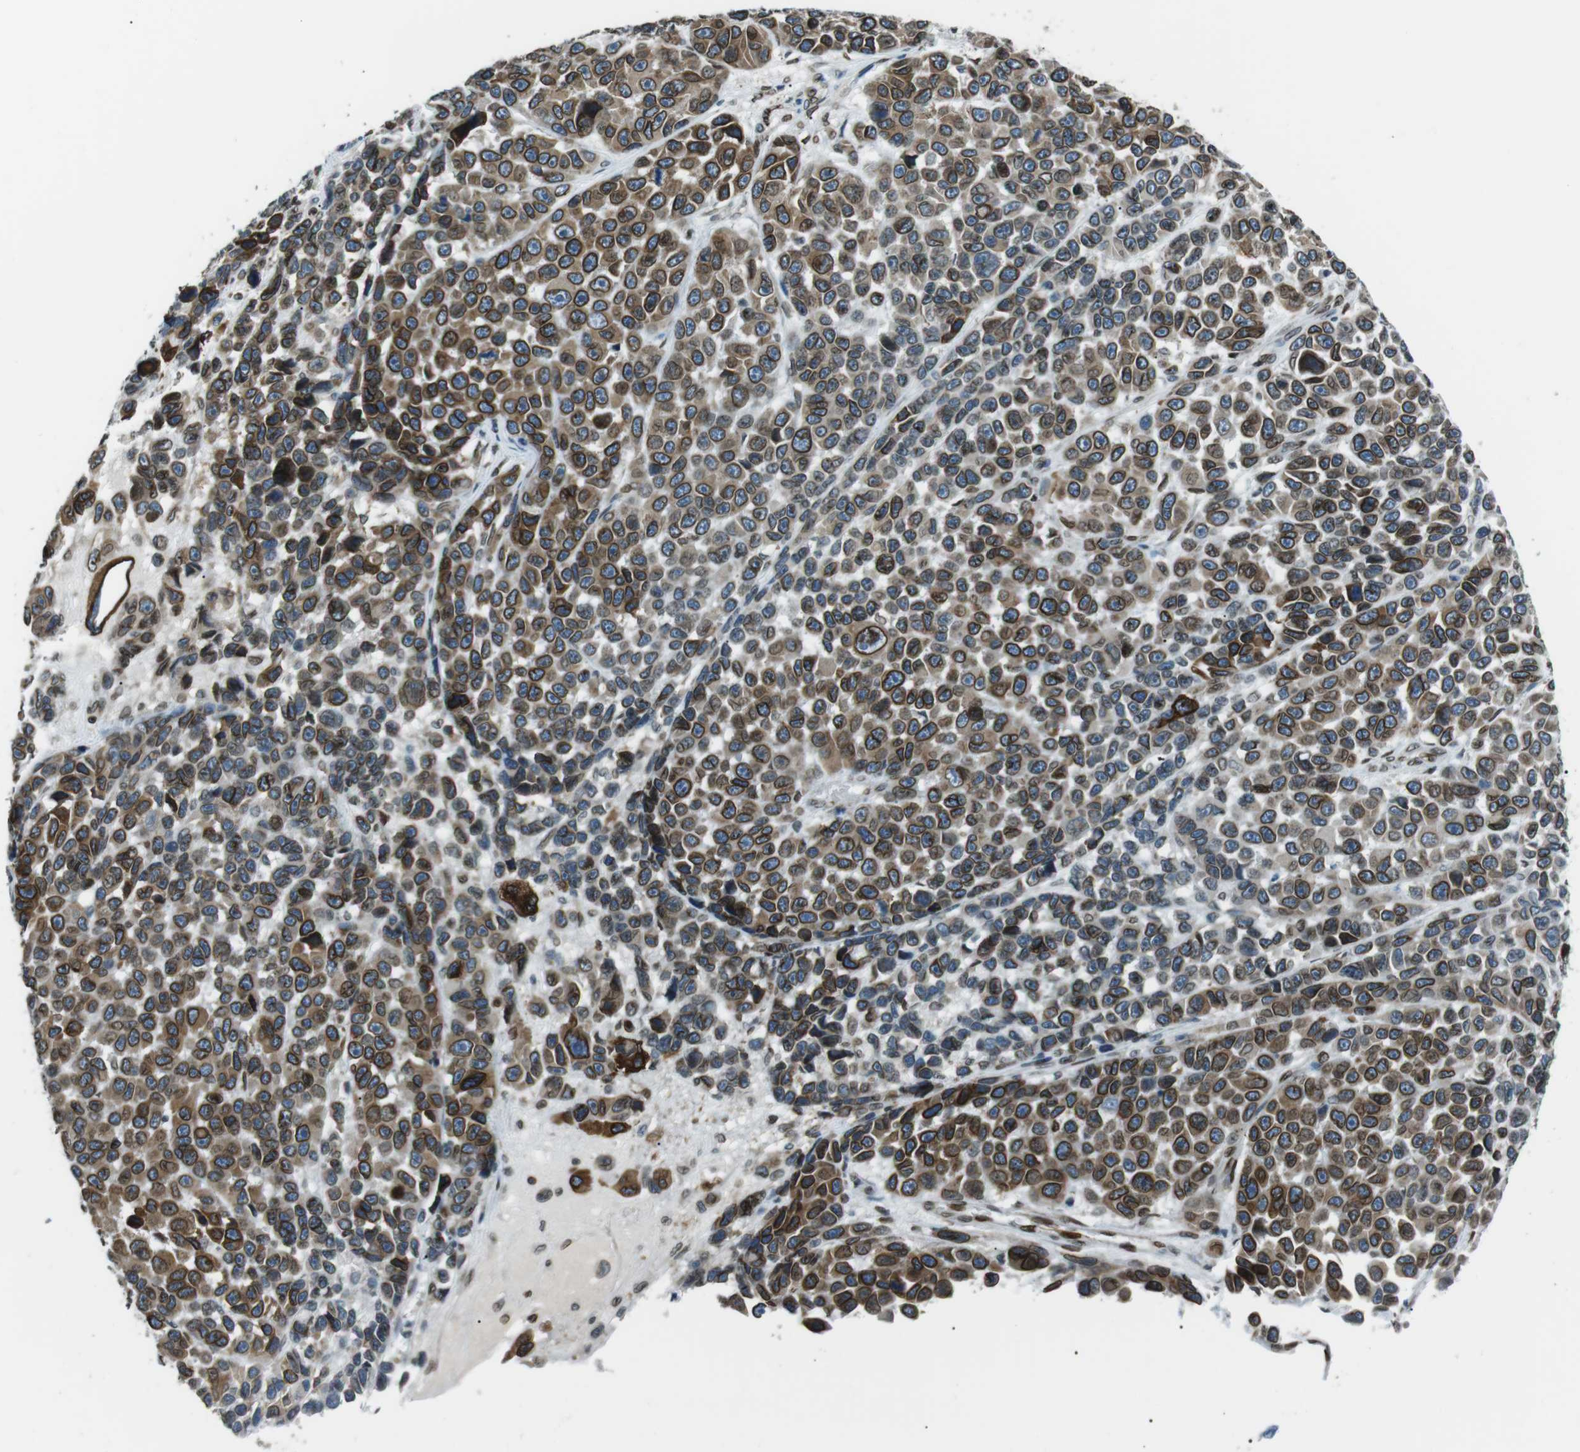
{"staining": {"intensity": "strong", "quantity": ">75%", "location": "cytoplasmic/membranous,nuclear"}, "tissue": "melanoma", "cell_type": "Tumor cells", "image_type": "cancer", "snomed": [{"axis": "morphology", "description": "Malignant melanoma, NOS"}, {"axis": "topography", "description": "Skin"}], "caption": "IHC (DAB (3,3'-diaminobenzidine)) staining of melanoma reveals strong cytoplasmic/membranous and nuclear protein positivity in approximately >75% of tumor cells.", "gene": "TMX4", "patient": {"sex": "male", "age": 53}}